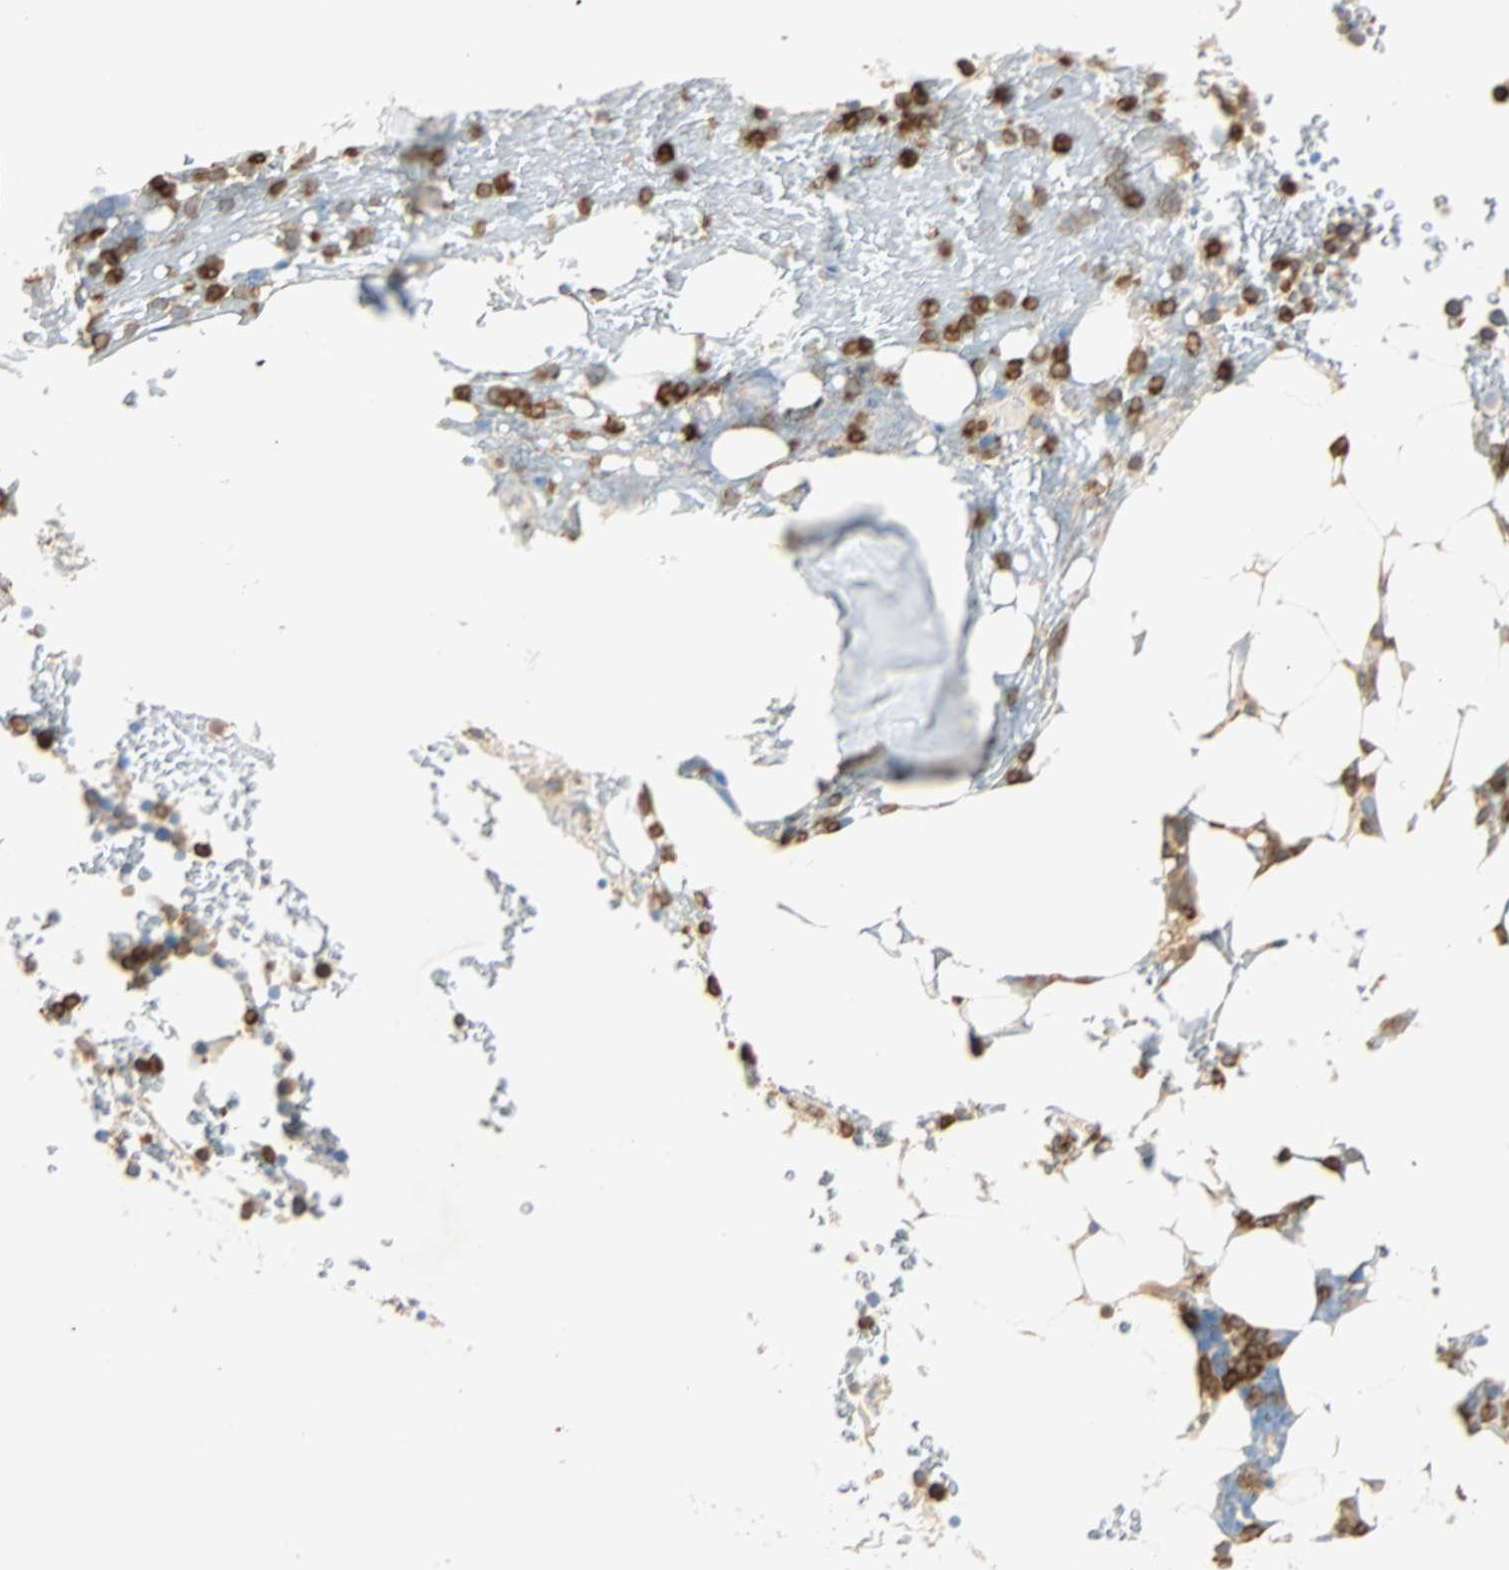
{"staining": {"intensity": "moderate", "quantity": "25%-75%", "location": "cytoplasmic/membranous"}, "tissue": "bone marrow", "cell_type": "Hematopoietic cells", "image_type": "normal", "snomed": [{"axis": "morphology", "description": "Normal tissue, NOS"}, {"axis": "topography", "description": "Bone marrow"}], "caption": "This is a photomicrograph of IHC staining of benign bone marrow, which shows moderate staining in the cytoplasmic/membranous of hematopoietic cells.", "gene": "FMNL1", "patient": {"sex": "female", "age": 66}}